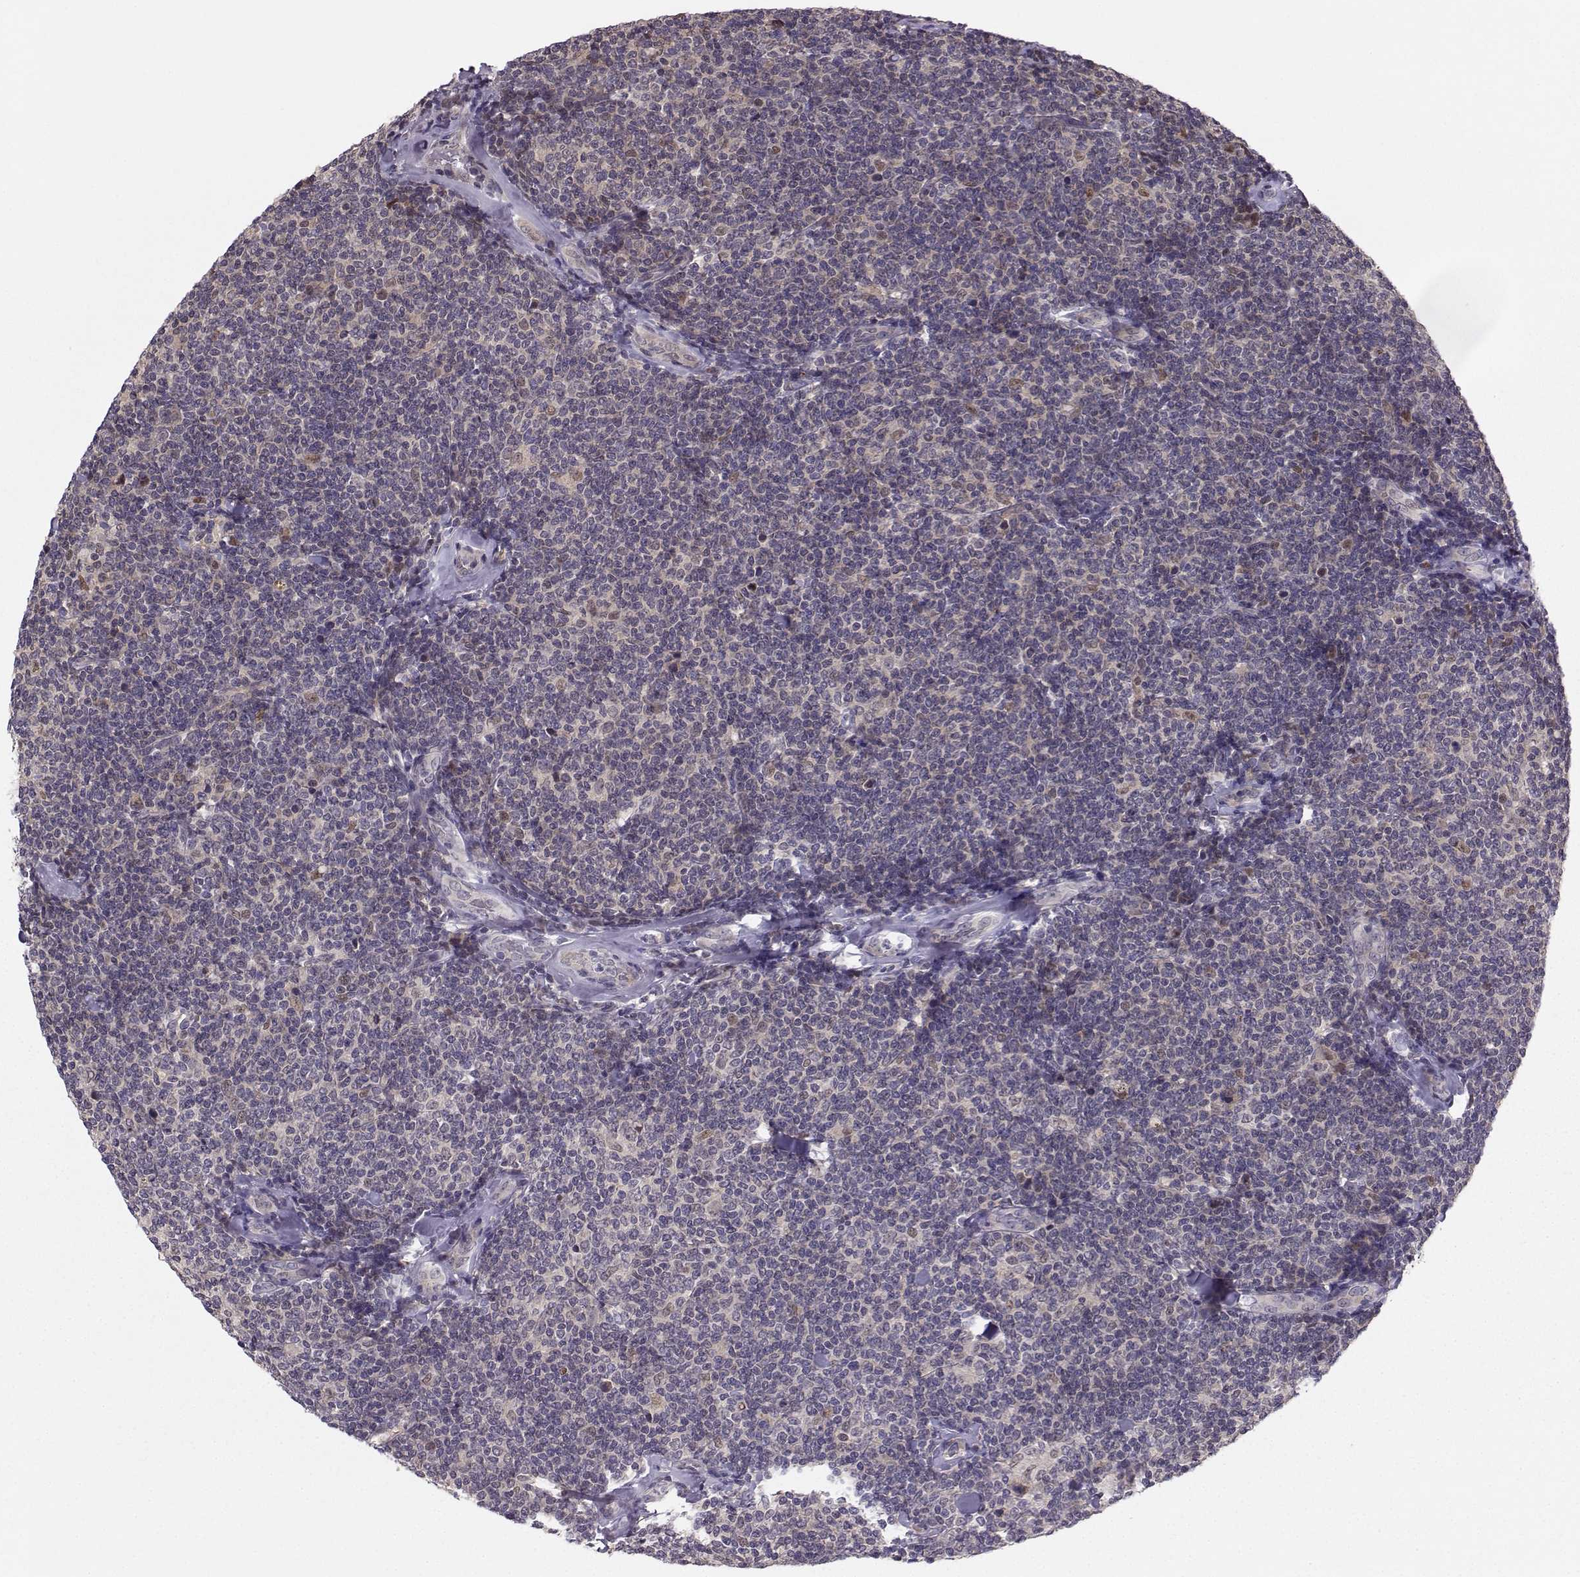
{"staining": {"intensity": "negative", "quantity": "none", "location": "none"}, "tissue": "lymphoma", "cell_type": "Tumor cells", "image_type": "cancer", "snomed": [{"axis": "morphology", "description": "Malignant lymphoma, non-Hodgkin's type, Low grade"}, {"axis": "topography", "description": "Lymph node"}], "caption": "Immunohistochemistry of low-grade malignant lymphoma, non-Hodgkin's type reveals no expression in tumor cells.", "gene": "PKP2", "patient": {"sex": "female", "age": 56}}